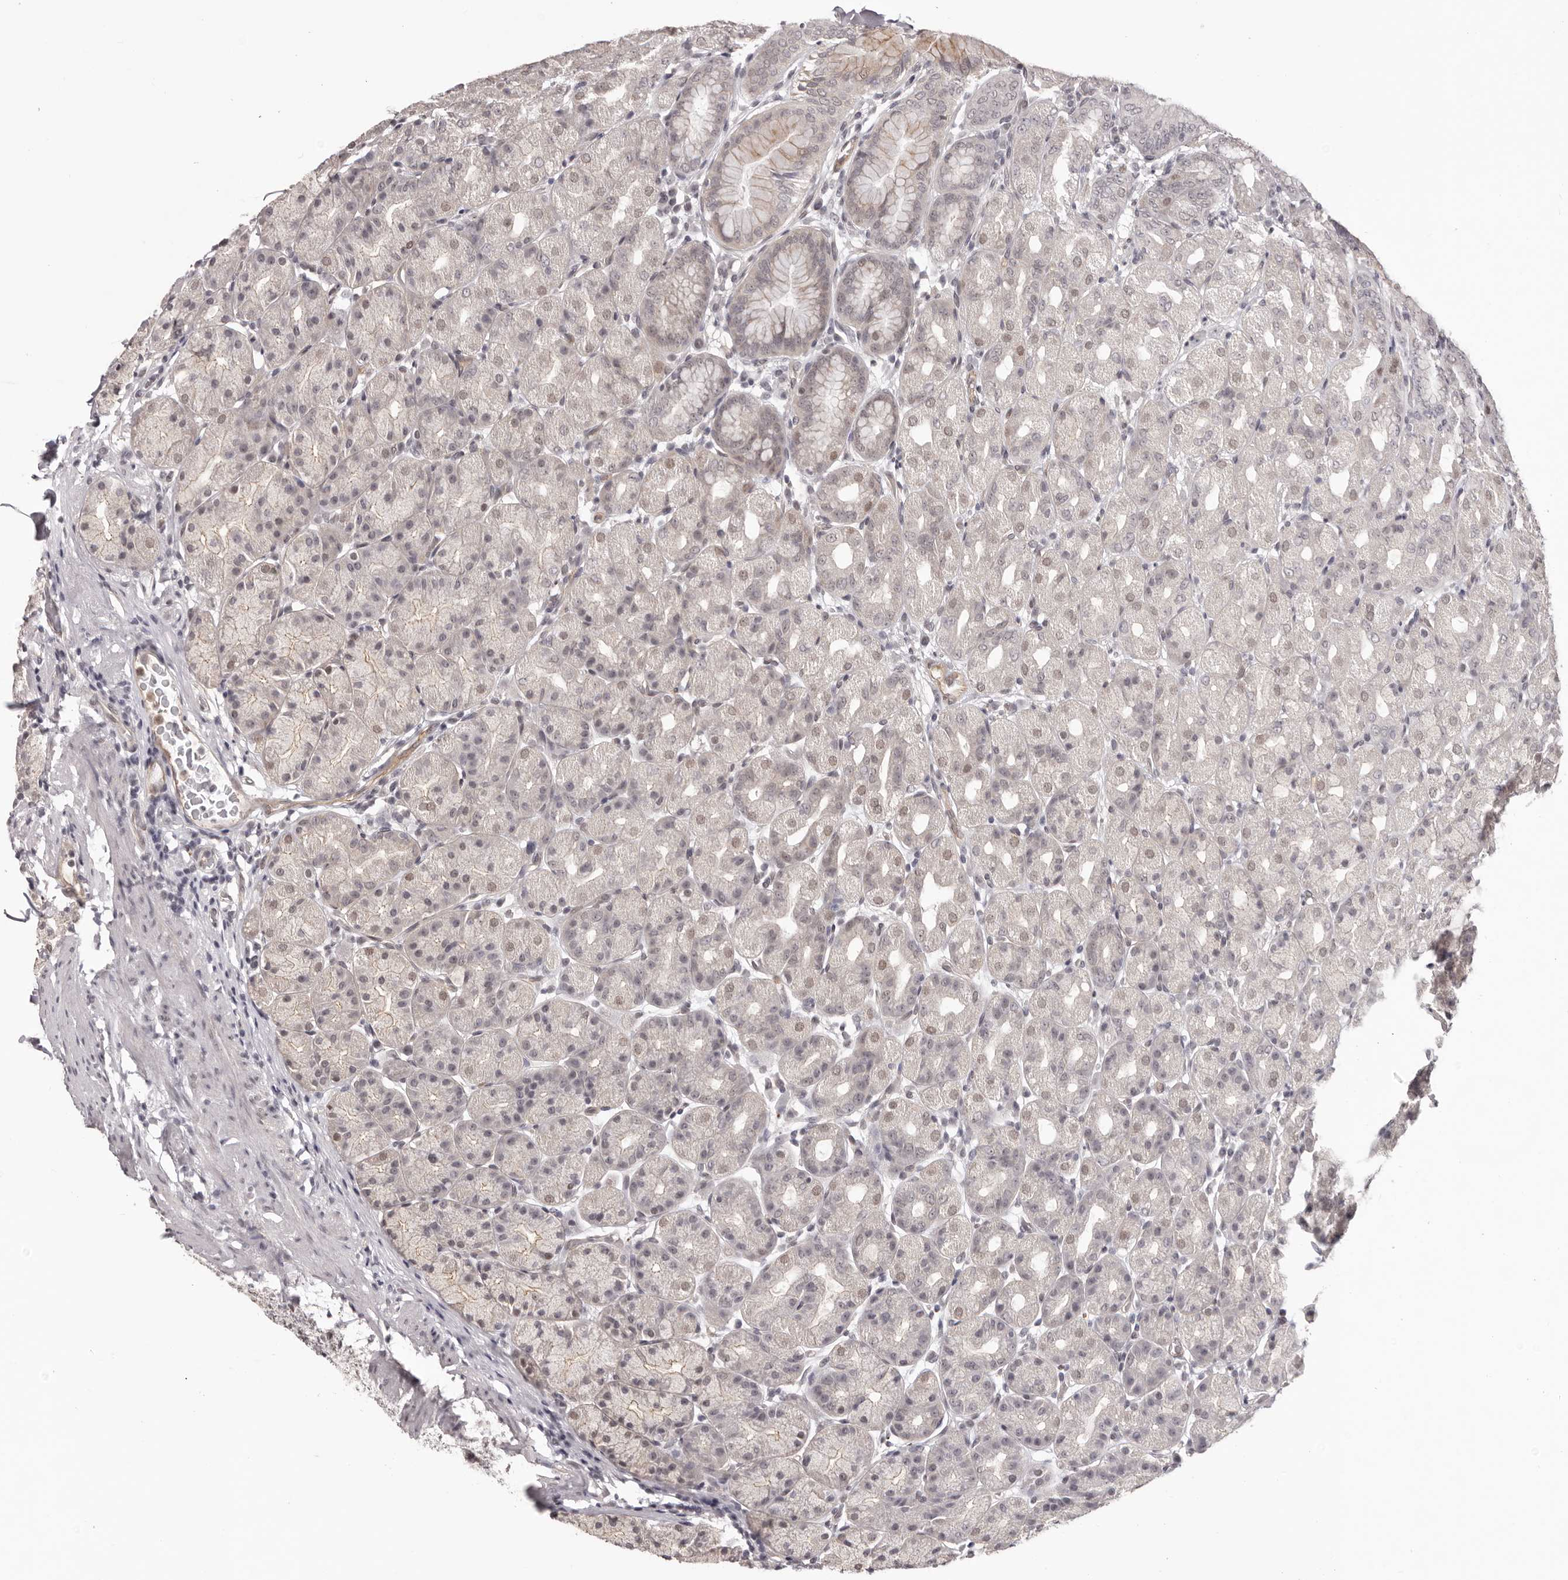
{"staining": {"intensity": "moderate", "quantity": "<25%", "location": "cytoplasmic/membranous,nuclear"}, "tissue": "stomach", "cell_type": "Glandular cells", "image_type": "normal", "snomed": [{"axis": "morphology", "description": "Normal tissue, NOS"}, {"axis": "topography", "description": "Stomach, upper"}], "caption": "Immunohistochemistry staining of benign stomach, which demonstrates low levels of moderate cytoplasmic/membranous,nuclear positivity in about <25% of glandular cells indicating moderate cytoplasmic/membranous,nuclear protein positivity. The staining was performed using DAB (3,3'-diaminobenzidine) (brown) for protein detection and nuclei were counterstained in hematoxylin (blue).", "gene": "RNF2", "patient": {"sex": "male", "age": 68}}